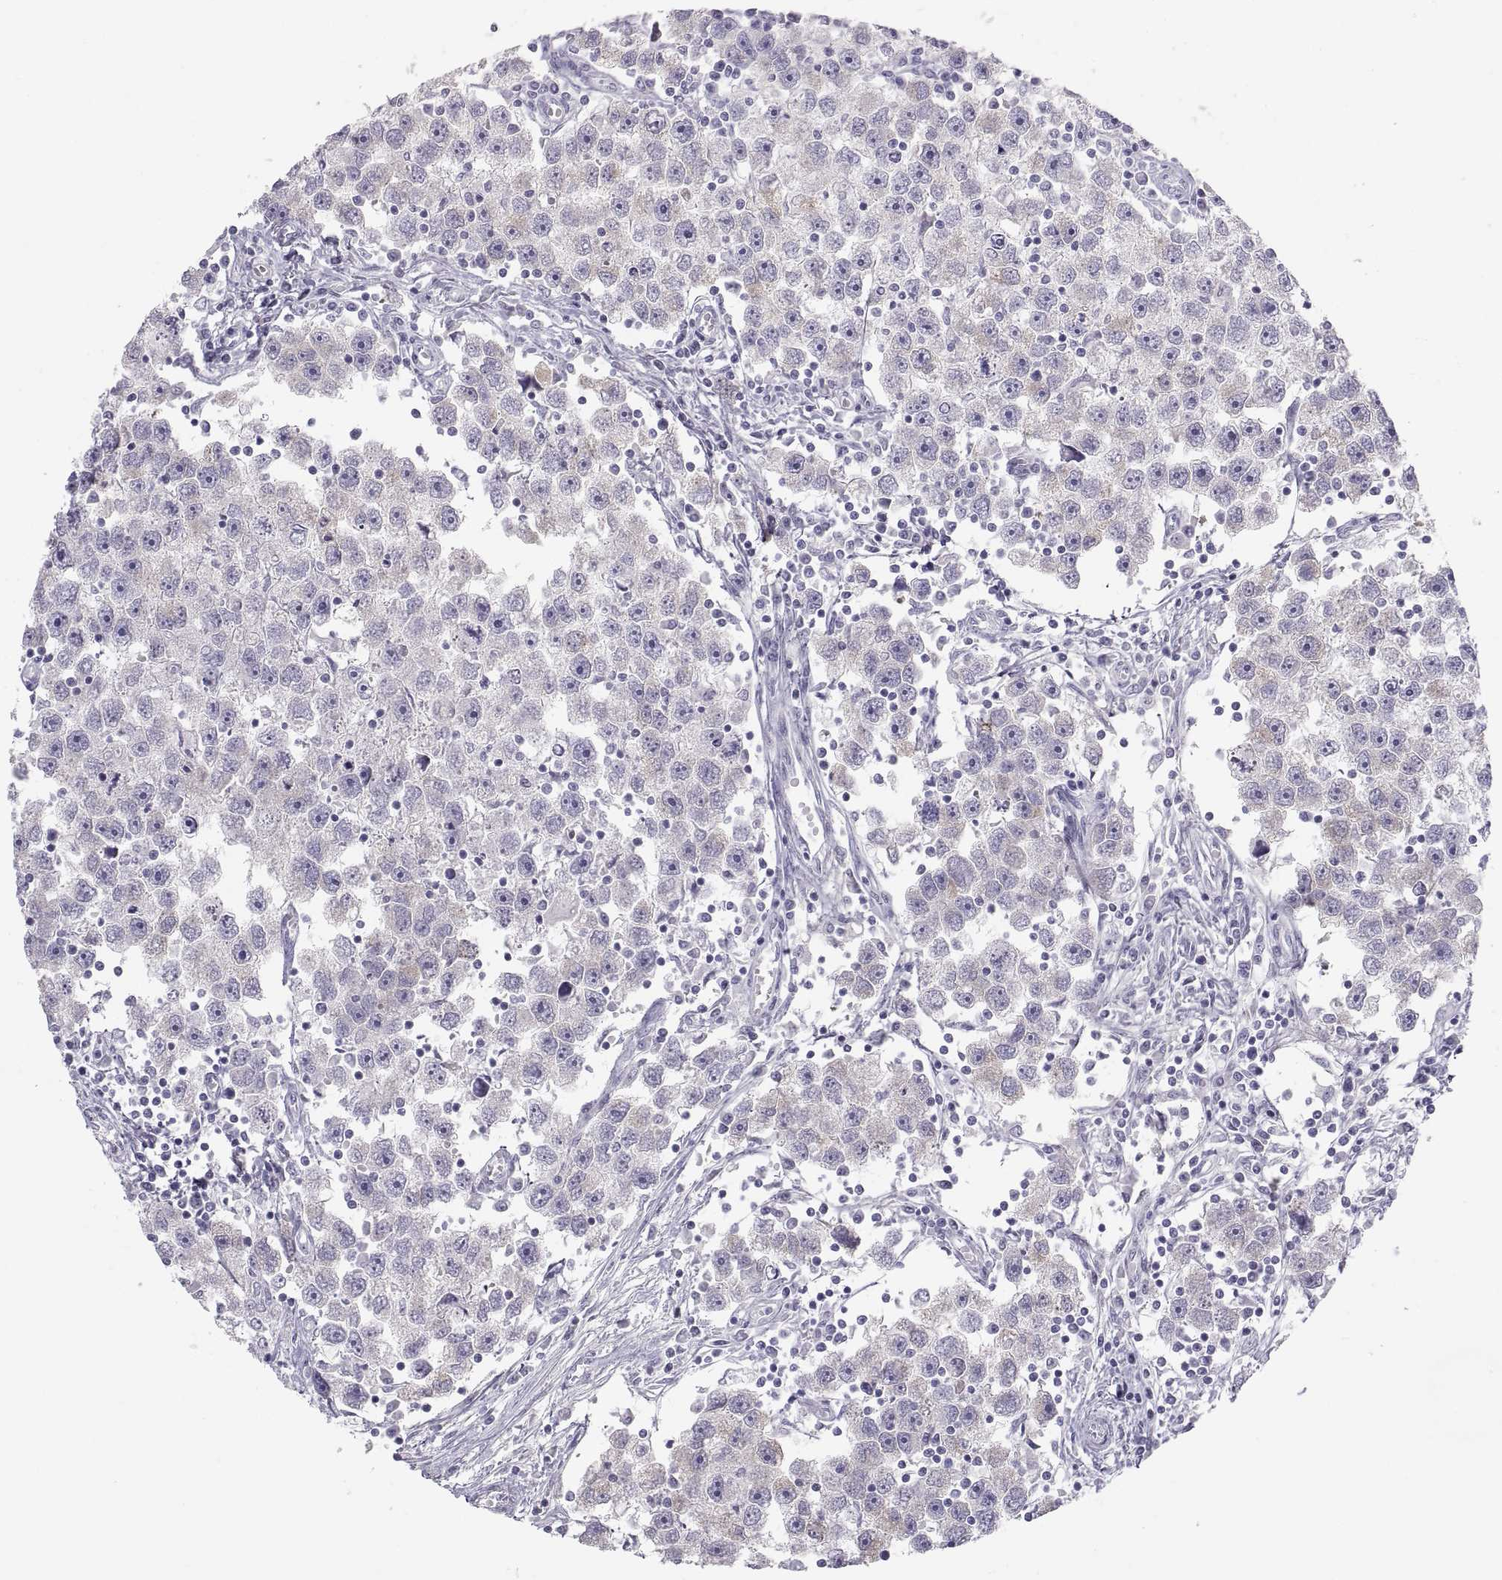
{"staining": {"intensity": "negative", "quantity": "none", "location": "none"}, "tissue": "testis cancer", "cell_type": "Tumor cells", "image_type": "cancer", "snomed": [{"axis": "morphology", "description": "Seminoma, NOS"}, {"axis": "topography", "description": "Testis"}], "caption": "IHC histopathology image of testis seminoma stained for a protein (brown), which exhibits no staining in tumor cells.", "gene": "MAGEB2", "patient": {"sex": "male", "age": 30}}